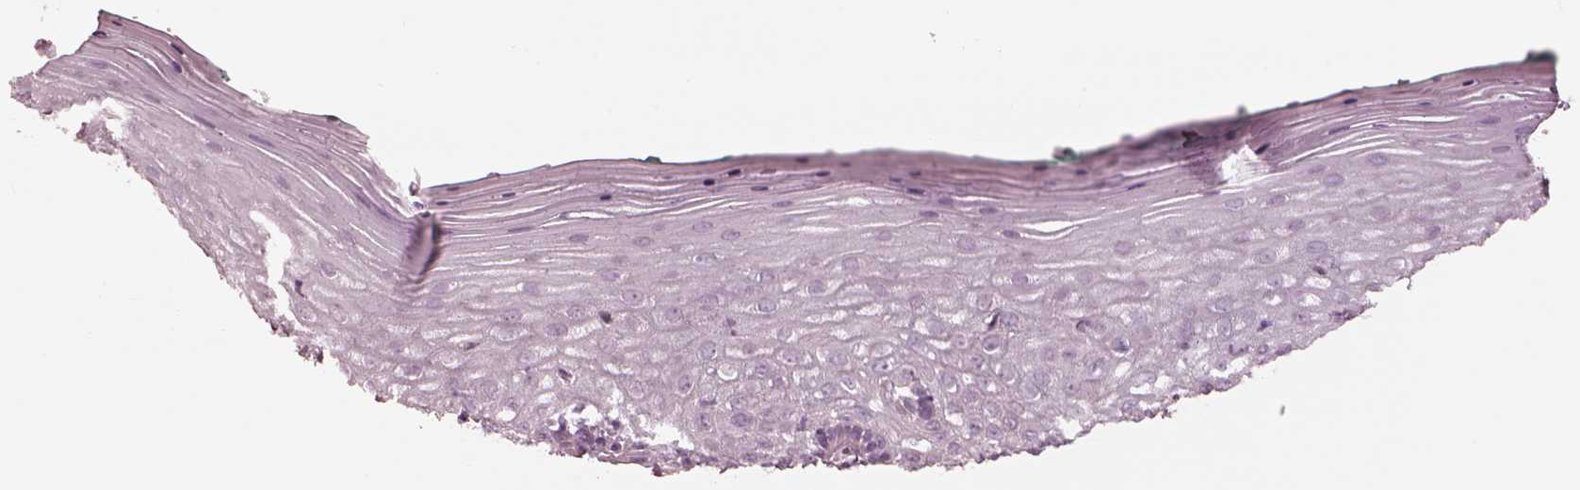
{"staining": {"intensity": "negative", "quantity": "none", "location": "none"}, "tissue": "vagina", "cell_type": "Squamous epithelial cells", "image_type": "normal", "snomed": [{"axis": "morphology", "description": "Normal tissue, NOS"}, {"axis": "topography", "description": "Vagina"}], "caption": "A high-resolution histopathology image shows immunohistochemistry staining of normal vagina, which demonstrates no significant positivity in squamous epithelial cells. (DAB immunohistochemistry with hematoxylin counter stain).", "gene": "CADM2", "patient": {"sex": "female", "age": 45}}